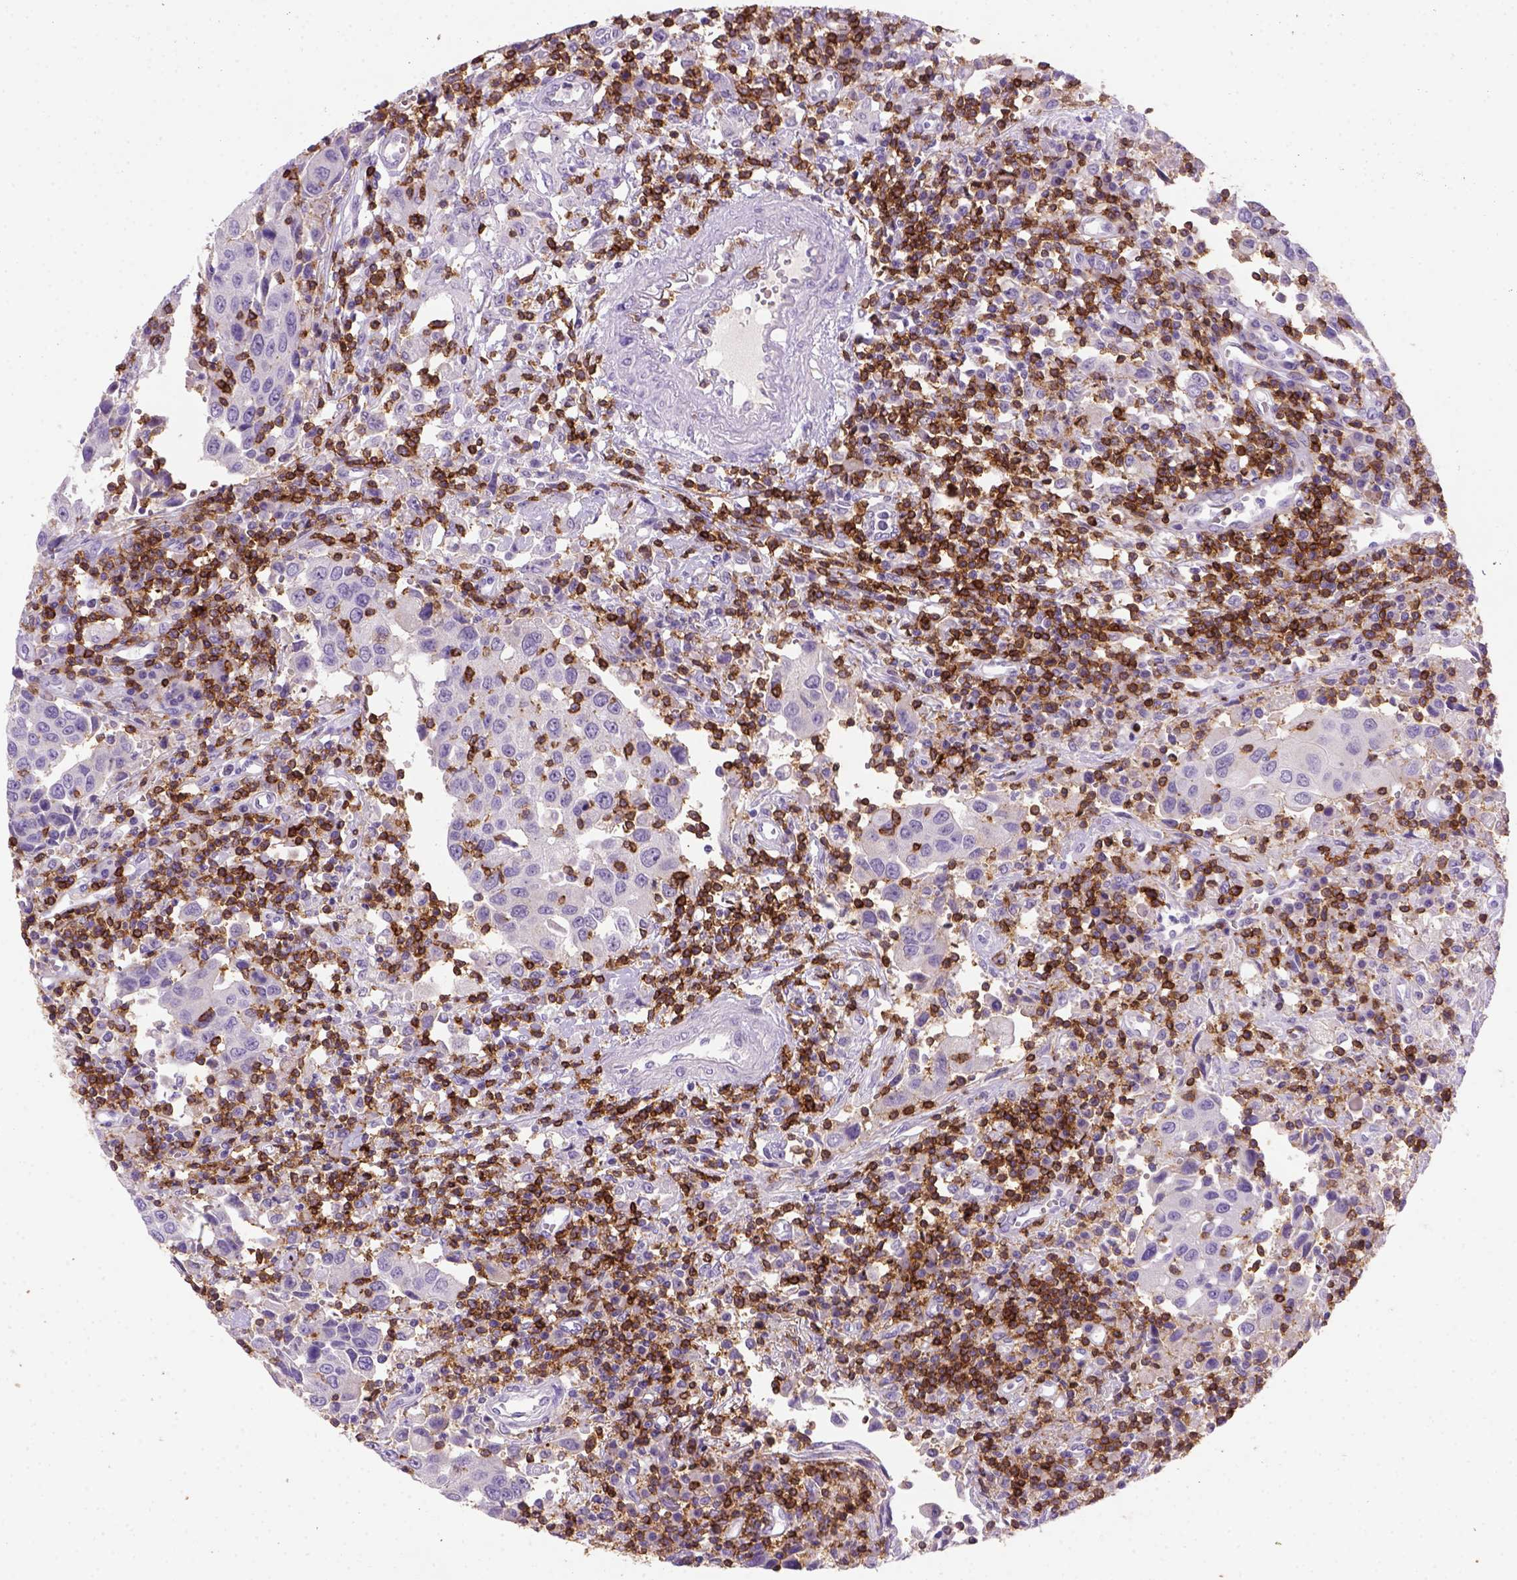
{"staining": {"intensity": "negative", "quantity": "none", "location": "none"}, "tissue": "urothelial cancer", "cell_type": "Tumor cells", "image_type": "cancer", "snomed": [{"axis": "morphology", "description": "Urothelial carcinoma, High grade"}, {"axis": "topography", "description": "Urinary bladder"}], "caption": "A histopathology image of human urothelial cancer is negative for staining in tumor cells.", "gene": "CD3E", "patient": {"sex": "female", "age": 85}}